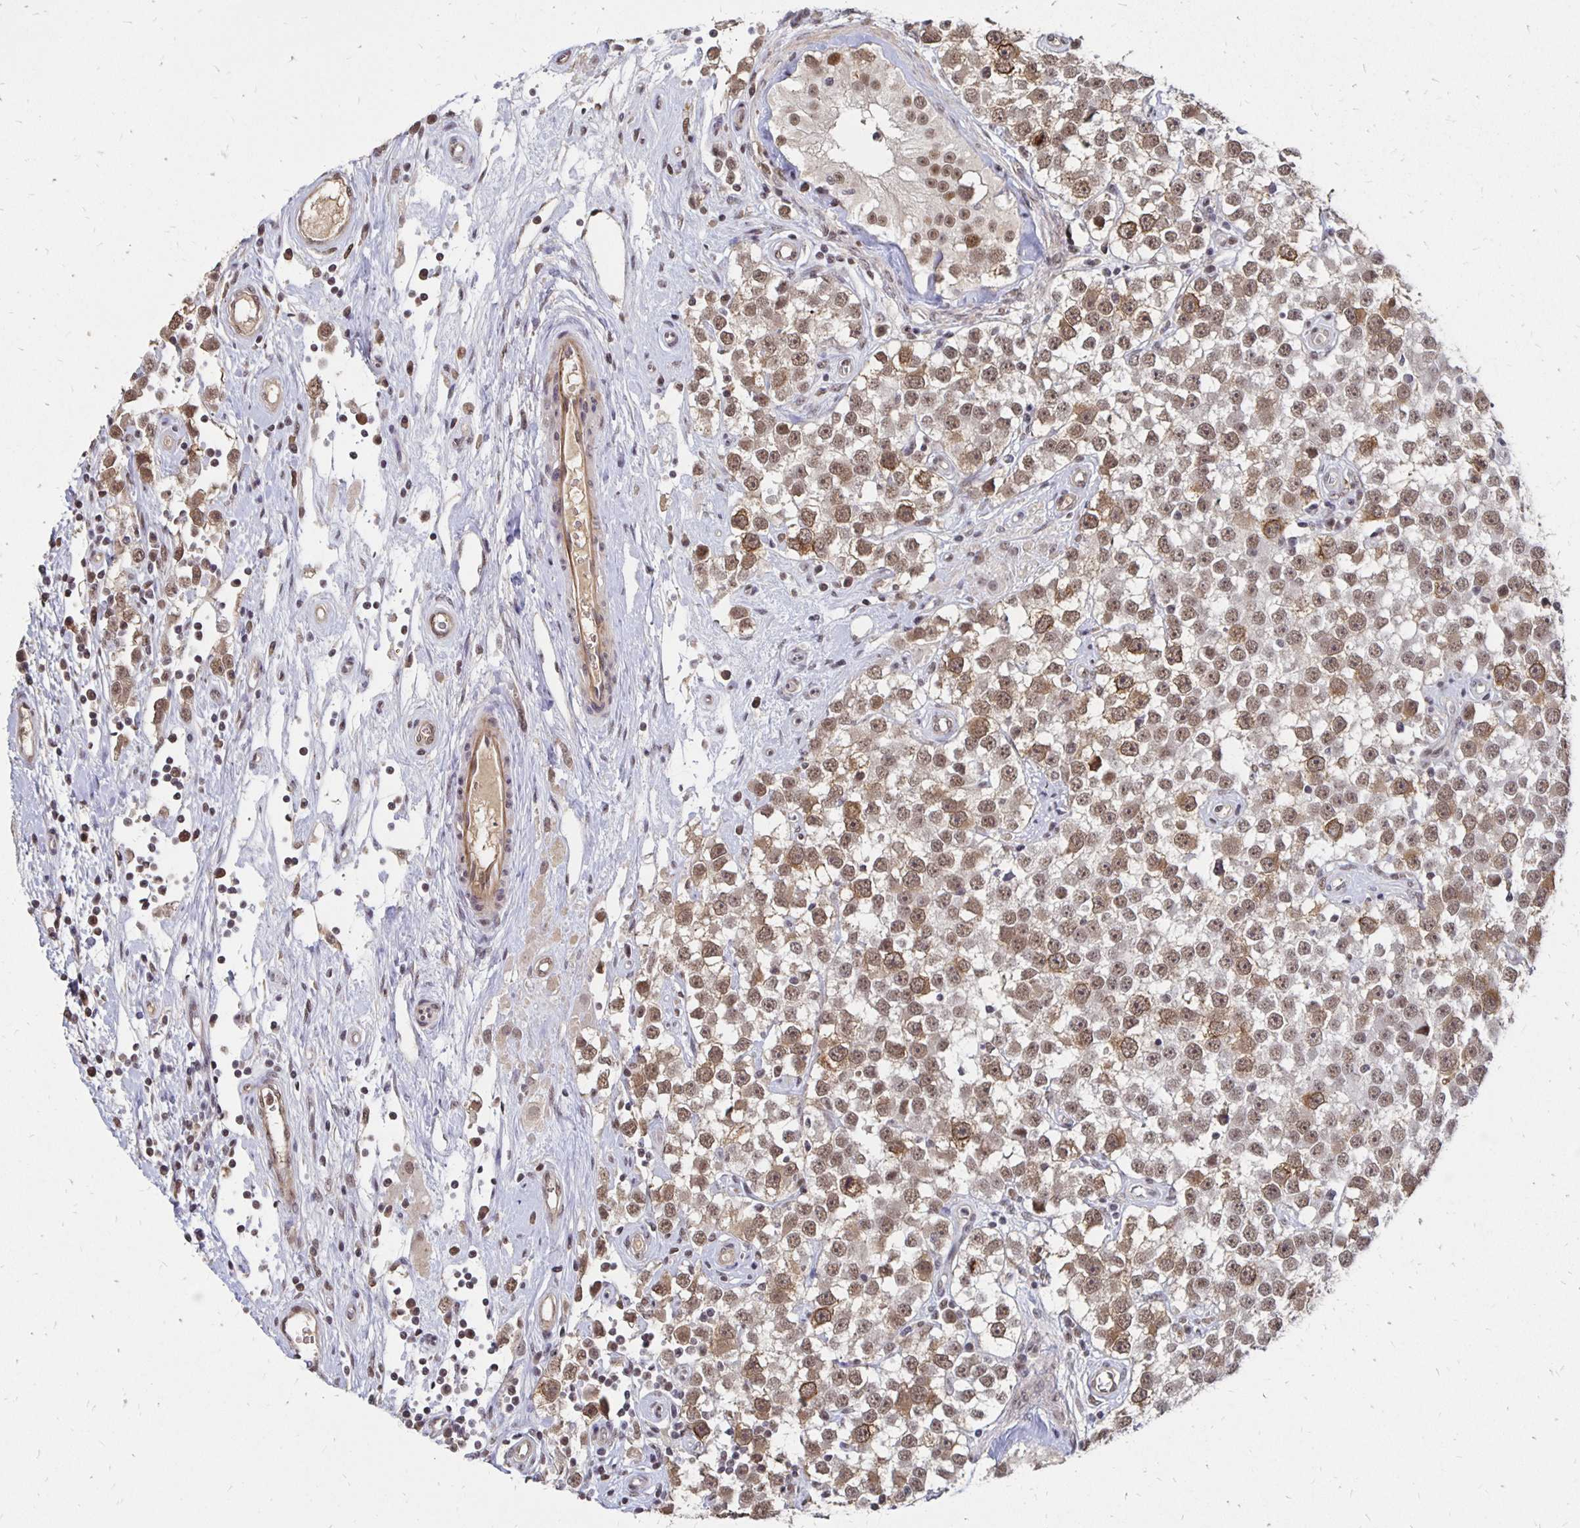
{"staining": {"intensity": "moderate", "quantity": ">75%", "location": "nuclear"}, "tissue": "testis cancer", "cell_type": "Tumor cells", "image_type": "cancer", "snomed": [{"axis": "morphology", "description": "Seminoma, NOS"}, {"axis": "topography", "description": "Testis"}], "caption": "High-magnification brightfield microscopy of testis cancer (seminoma) stained with DAB (3,3'-diaminobenzidine) (brown) and counterstained with hematoxylin (blue). tumor cells exhibit moderate nuclear positivity is present in about>75% of cells.", "gene": "CLASRP", "patient": {"sex": "male", "age": 34}}